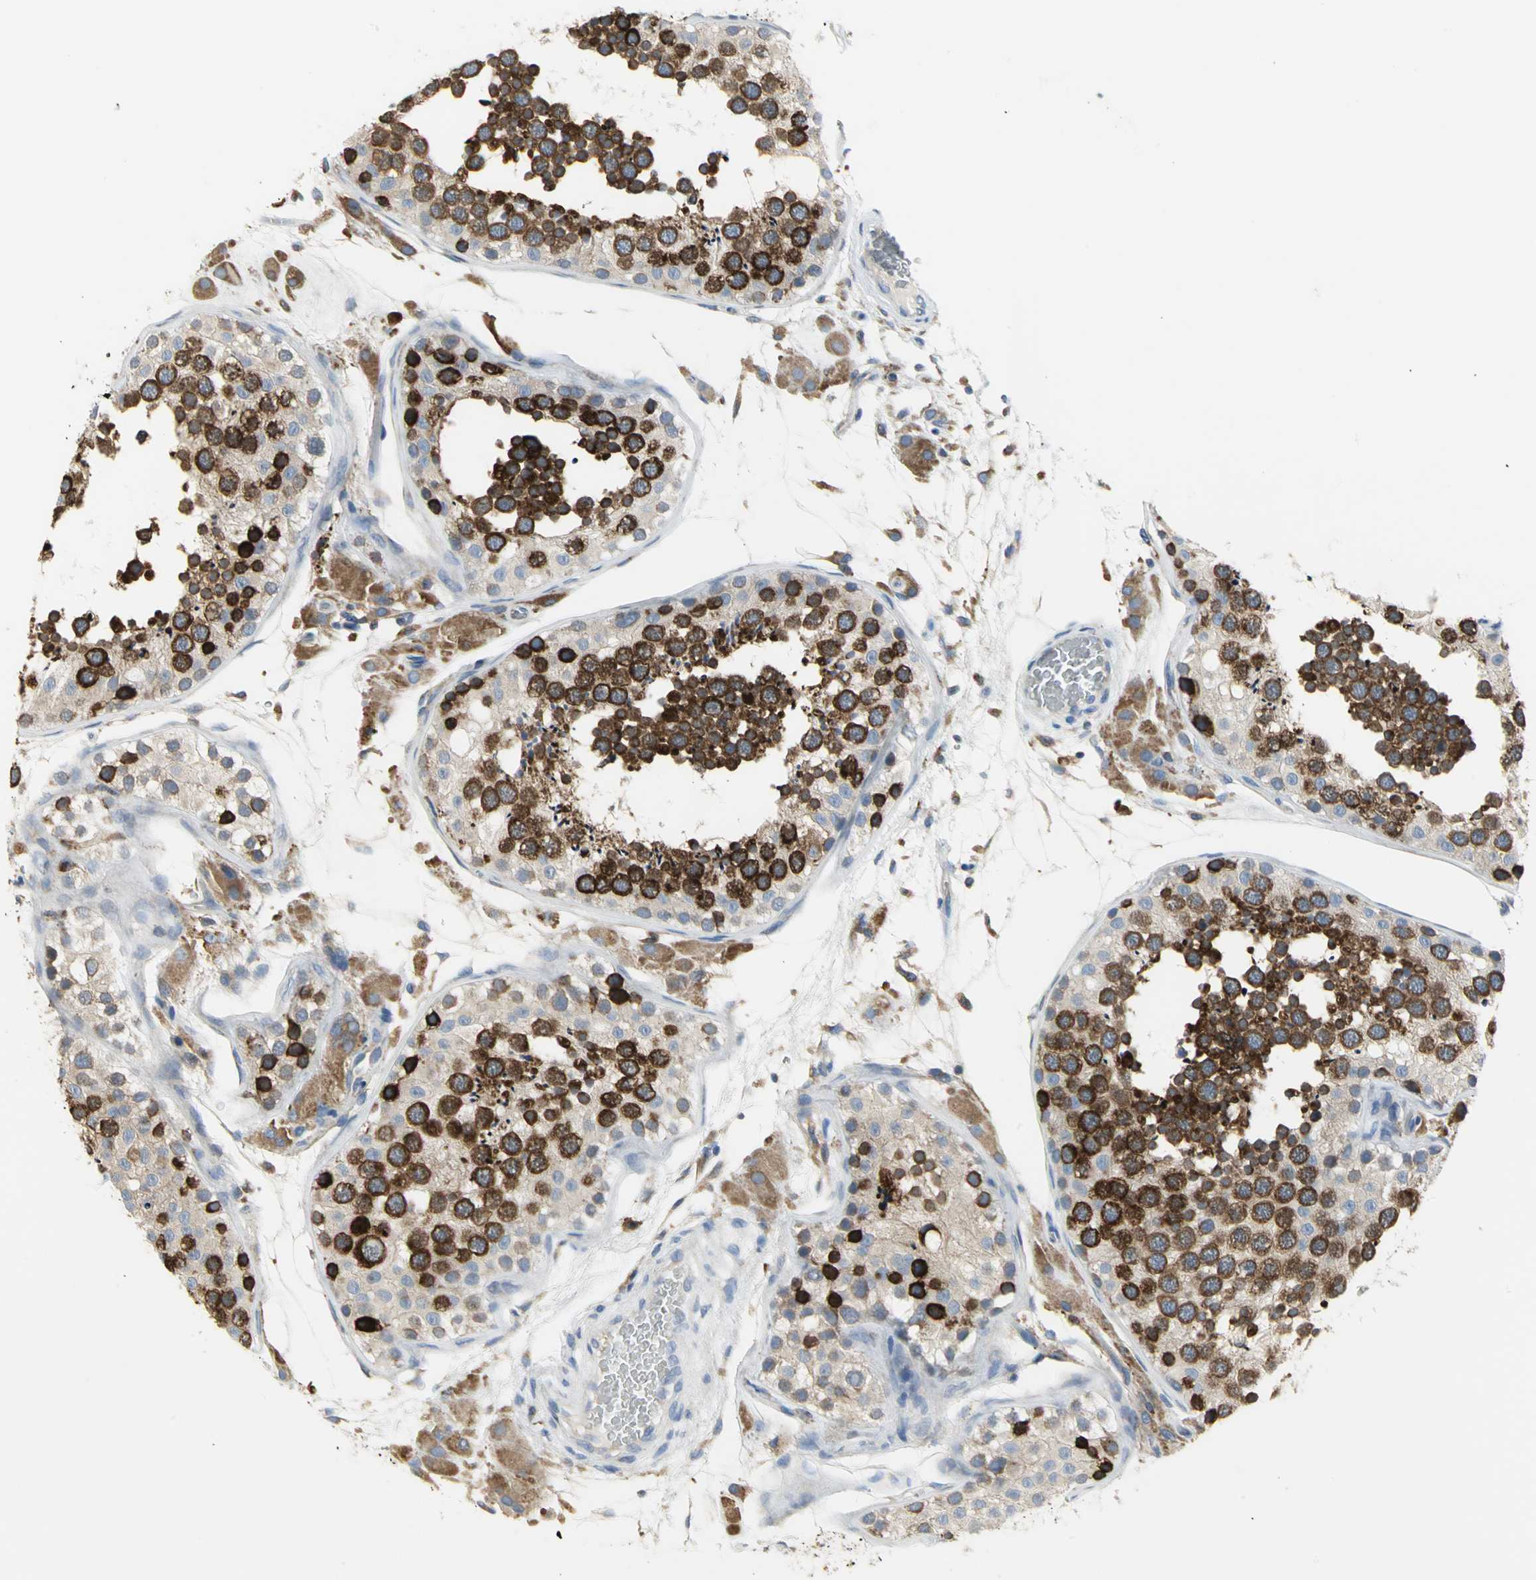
{"staining": {"intensity": "strong", "quantity": ">75%", "location": "cytoplasmic/membranous"}, "tissue": "testis", "cell_type": "Cells in seminiferous ducts", "image_type": "normal", "snomed": [{"axis": "morphology", "description": "Normal tissue, NOS"}, {"axis": "topography", "description": "Testis"}], "caption": "Immunohistochemical staining of normal human testis shows high levels of strong cytoplasmic/membranous staining in approximately >75% of cells in seminiferous ducts. Nuclei are stained in blue.", "gene": "SDF2L1", "patient": {"sex": "male", "age": 26}}